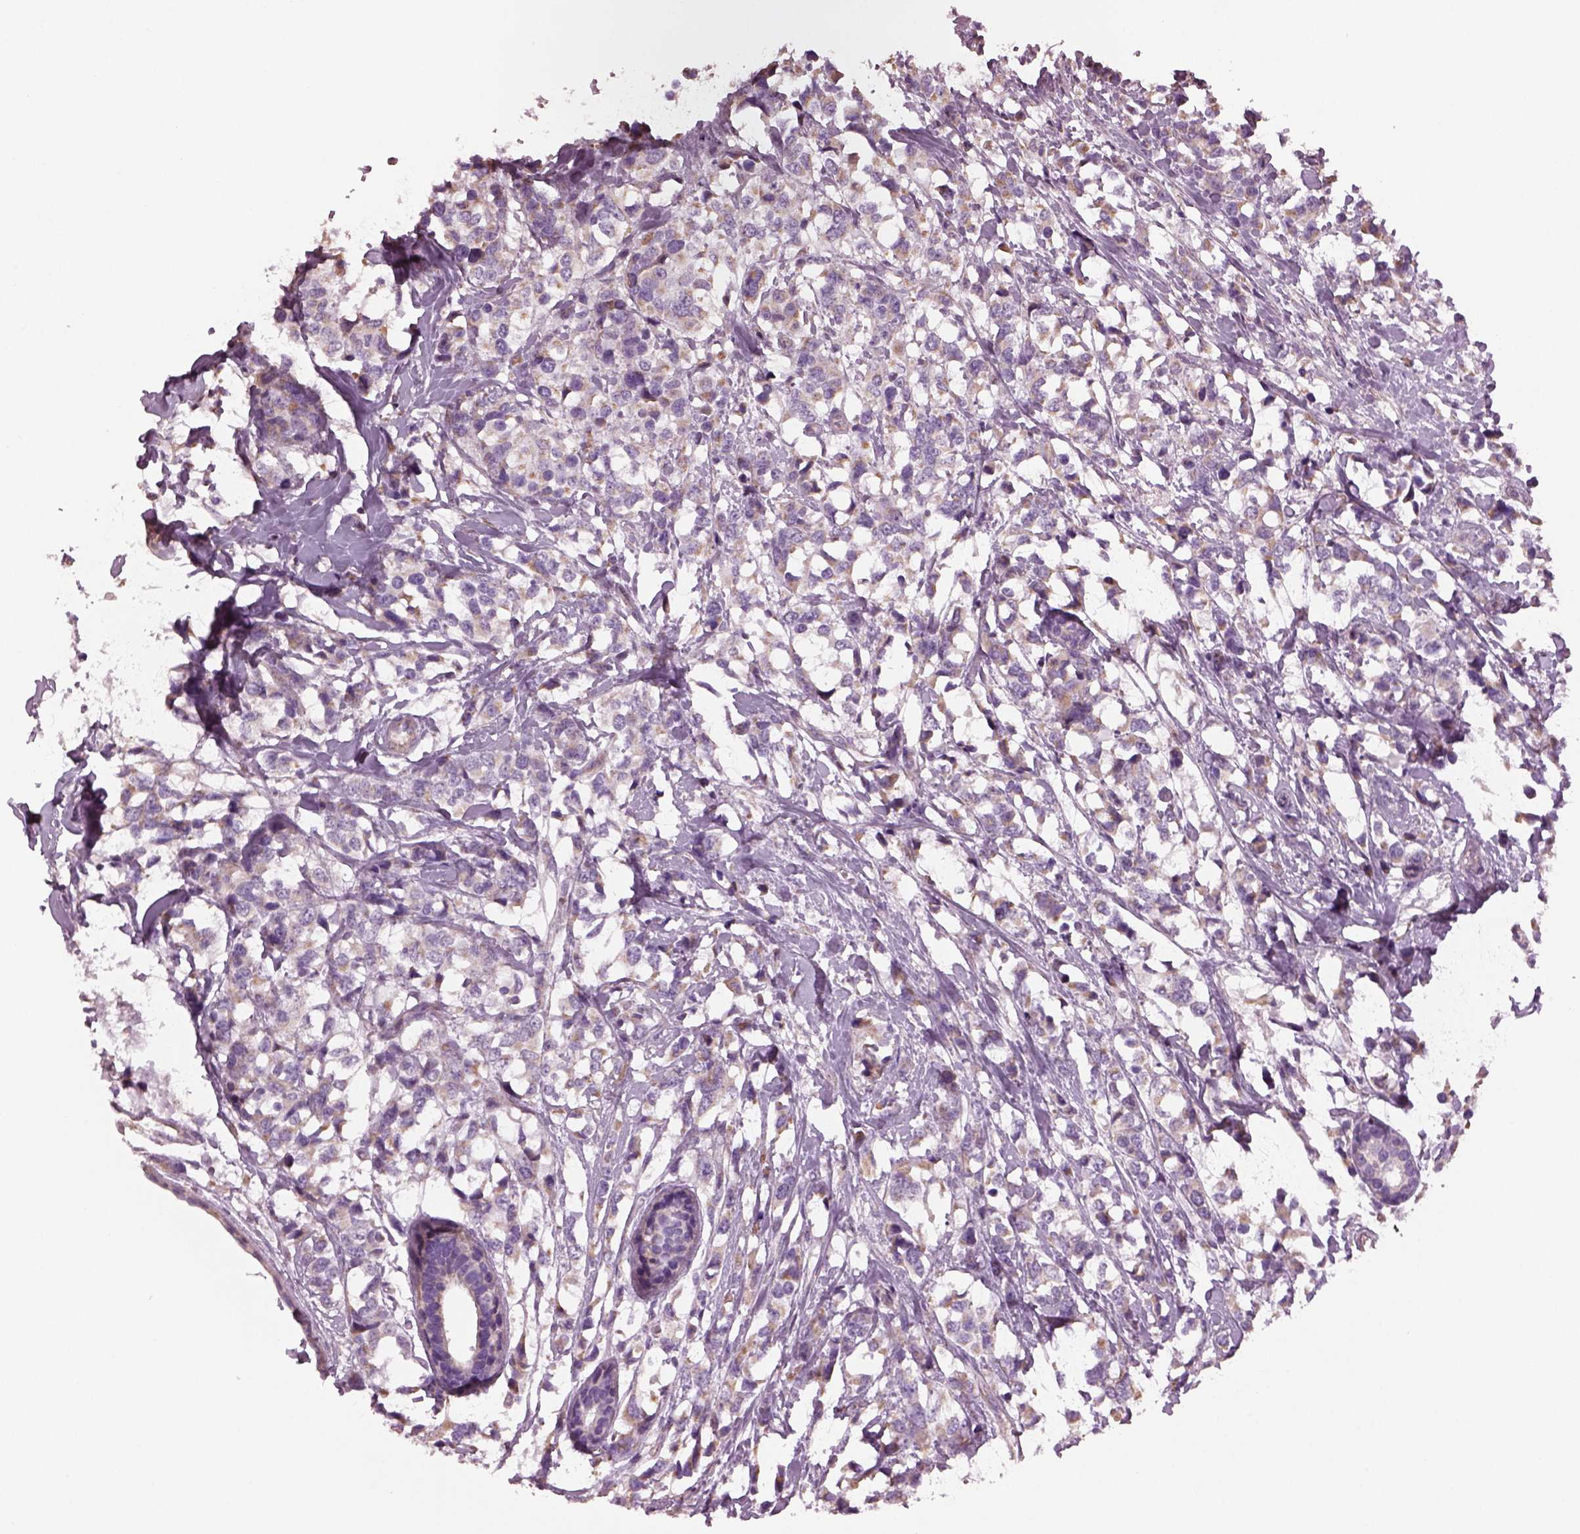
{"staining": {"intensity": "weak", "quantity": ">75%", "location": "cytoplasmic/membranous"}, "tissue": "breast cancer", "cell_type": "Tumor cells", "image_type": "cancer", "snomed": [{"axis": "morphology", "description": "Lobular carcinoma"}, {"axis": "topography", "description": "Breast"}], "caption": "Immunohistochemical staining of breast lobular carcinoma reveals low levels of weak cytoplasmic/membranous expression in about >75% of tumor cells. (DAB IHC with brightfield microscopy, high magnification).", "gene": "SPATA7", "patient": {"sex": "female", "age": 59}}